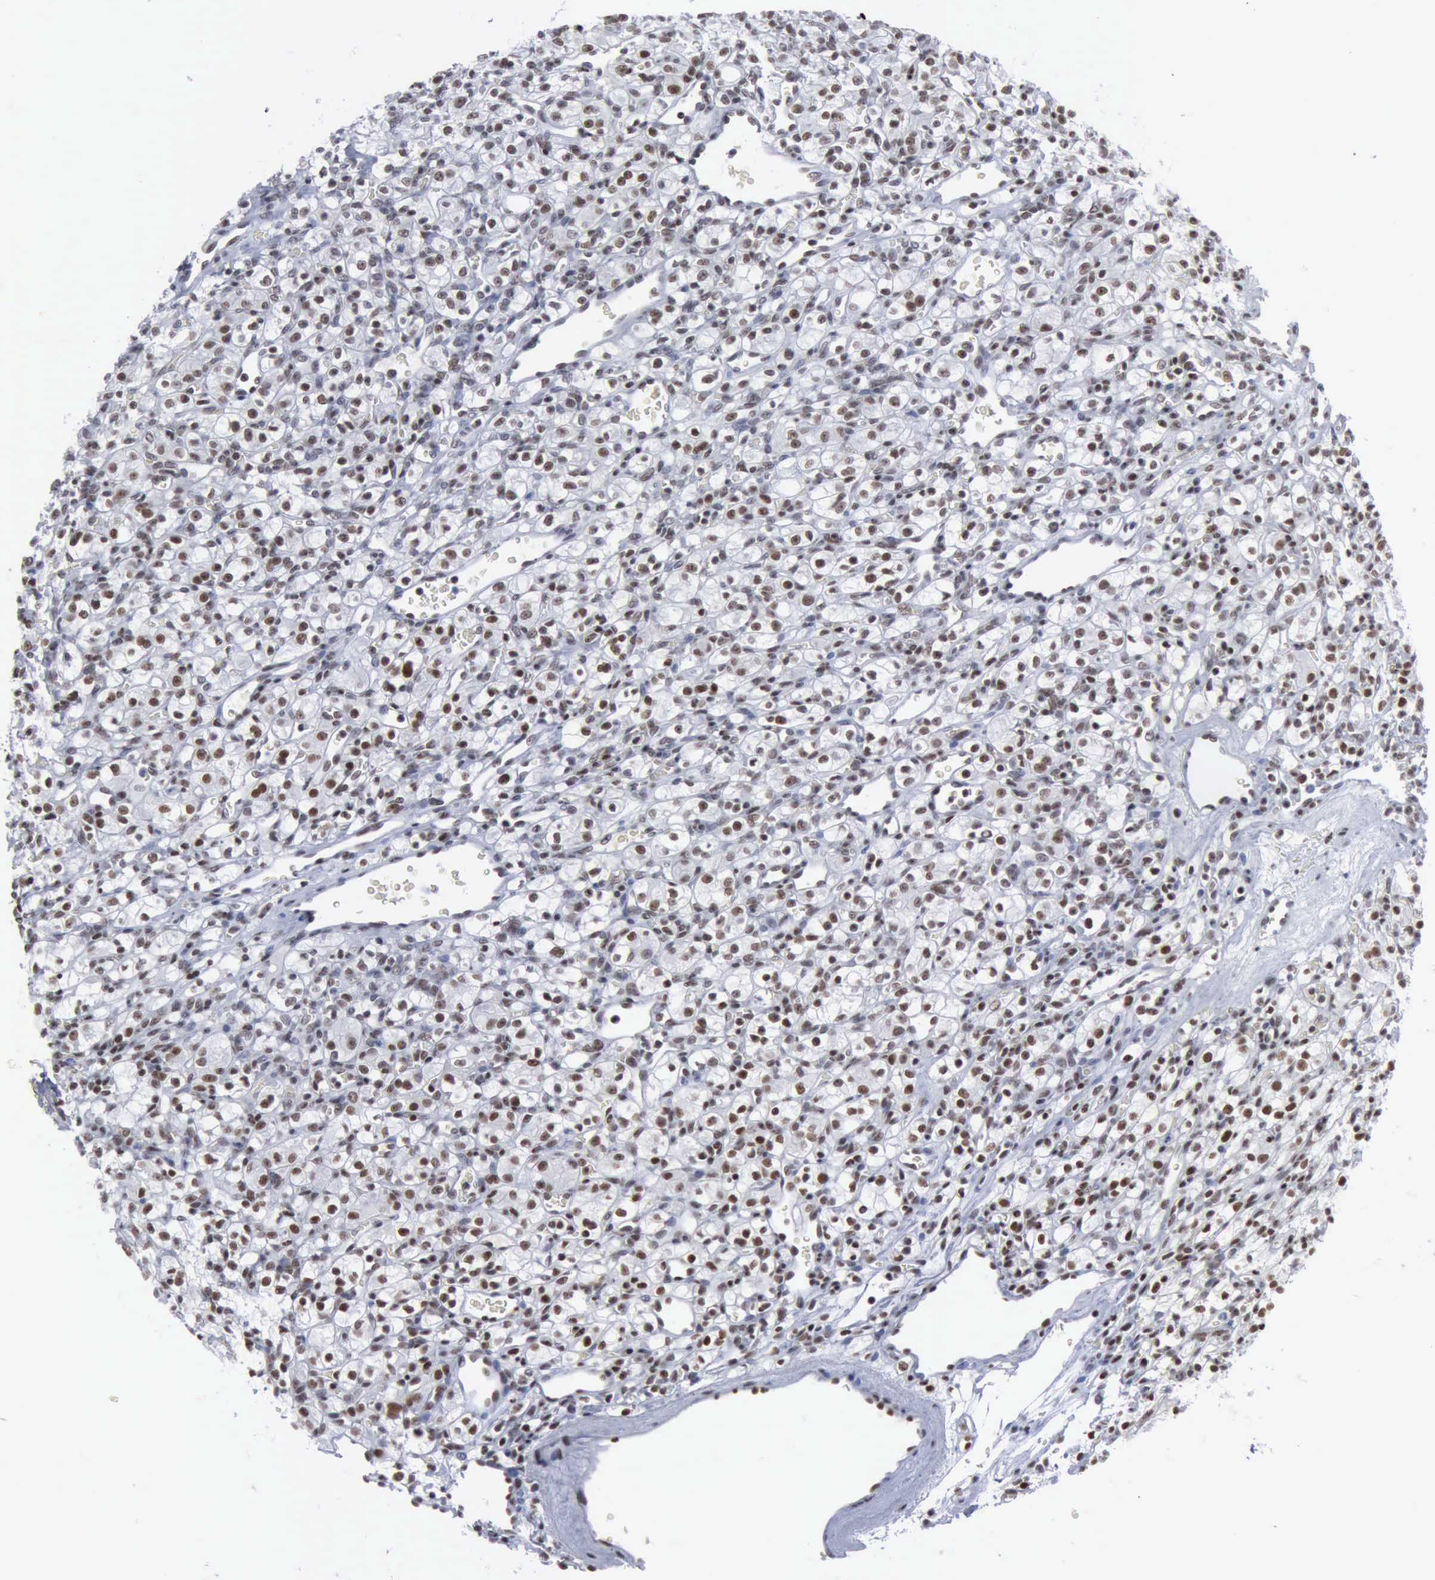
{"staining": {"intensity": "strong", "quantity": "25%-75%", "location": "nuclear"}, "tissue": "renal cancer", "cell_type": "Tumor cells", "image_type": "cancer", "snomed": [{"axis": "morphology", "description": "Adenocarcinoma, NOS"}, {"axis": "topography", "description": "Kidney"}], "caption": "The image exhibits immunohistochemical staining of adenocarcinoma (renal). There is strong nuclear staining is seen in approximately 25%-75% of tumor cells.", "gene": "XPA", "patient": {"sex": "female", "age": 62}}